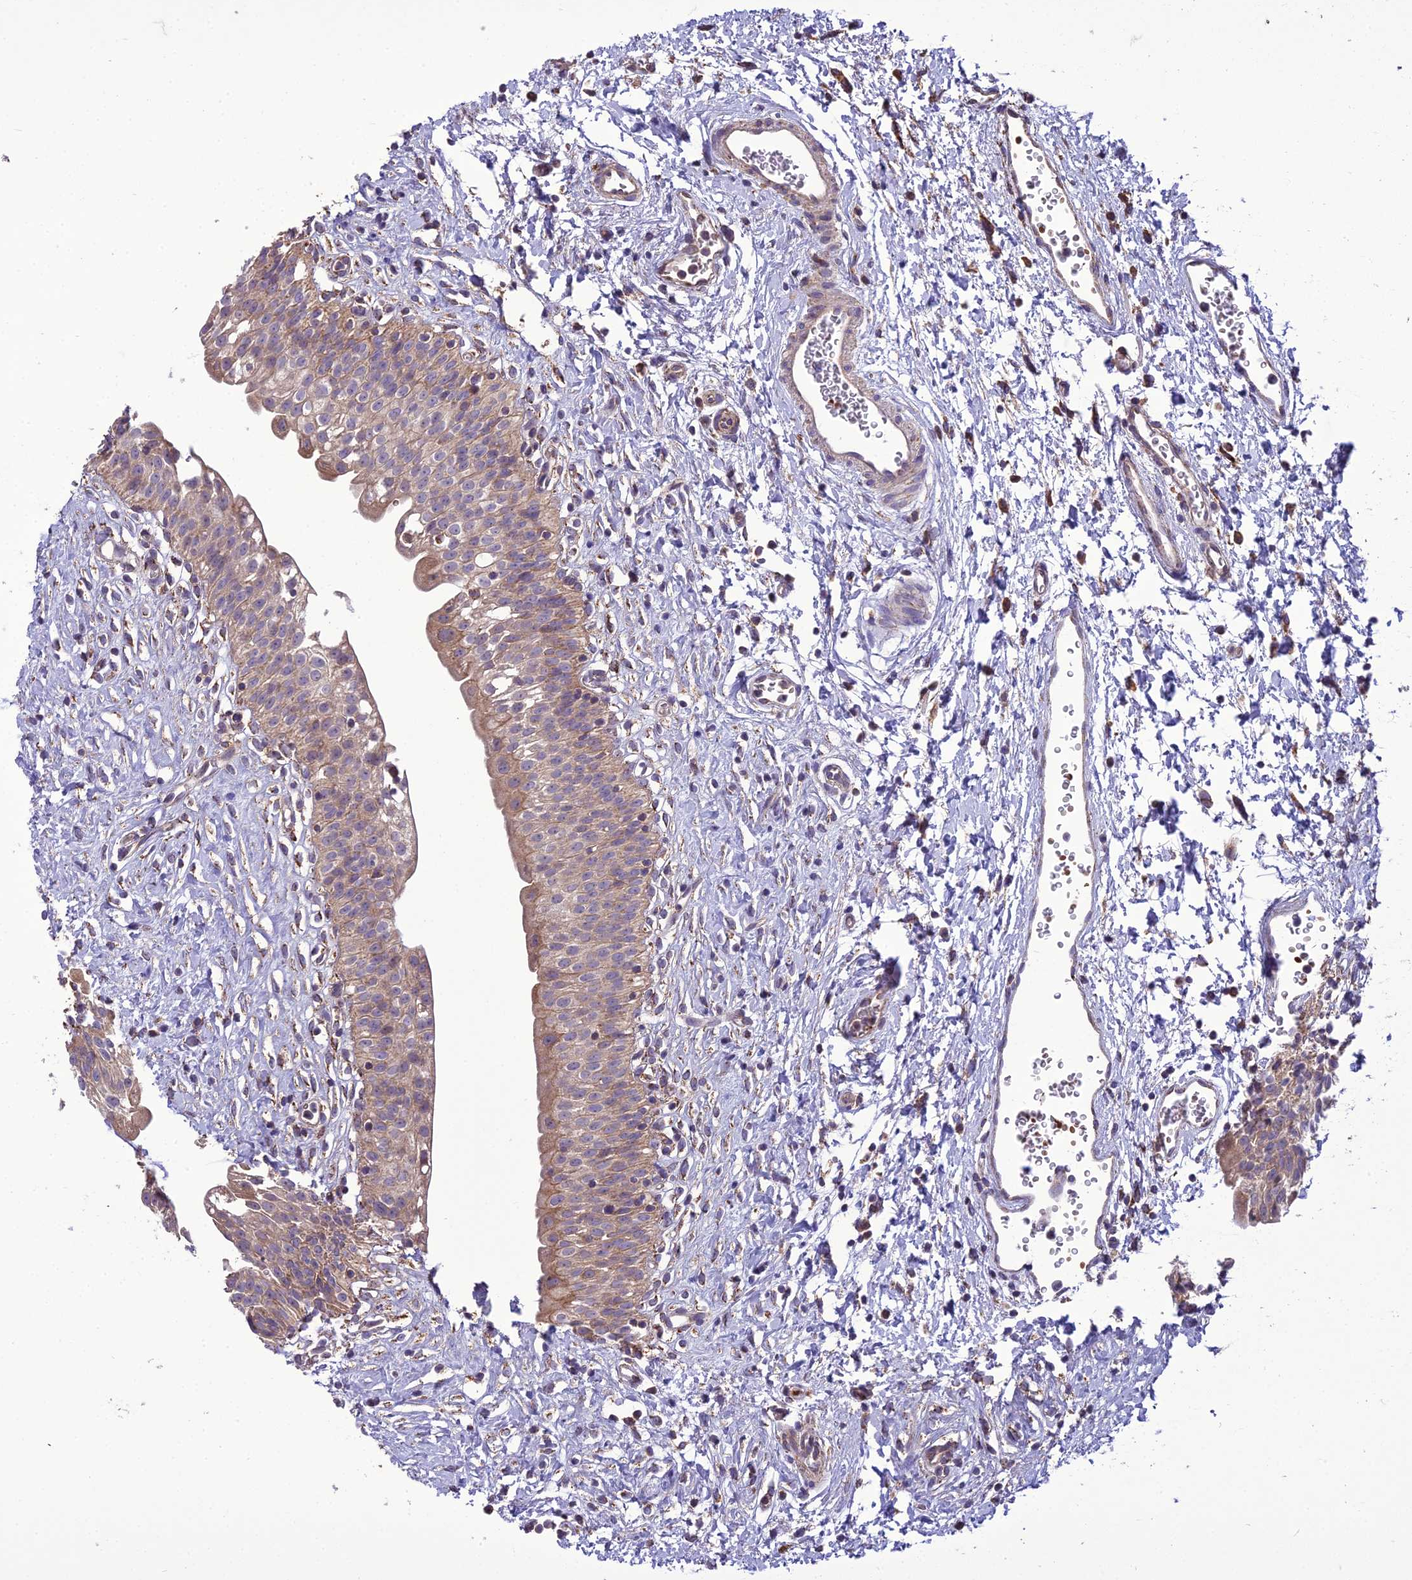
{"staining": {"intensity": "moderate", "quantity": "25%-75%", "location": "cytoplasmic/membranous"}, "tissue": "urinary bladder", "cell_type": "Urothelial cells", "image_type": "normal", "snomed": [{"axis": "morphology", "description": "Normal tissue, NOS"}, {"axis": "topography", "description": "Urinary bladder"}], "caption": "Immunohistochemical staining of unremarkable human urinary bladder exhibits moderate cytoplasmic/membranous protein staining in approximately 25%-75% of urothelial cells.", "gene": "ENSG00000260272", "patient": {"sex": "male", "age": 51}}